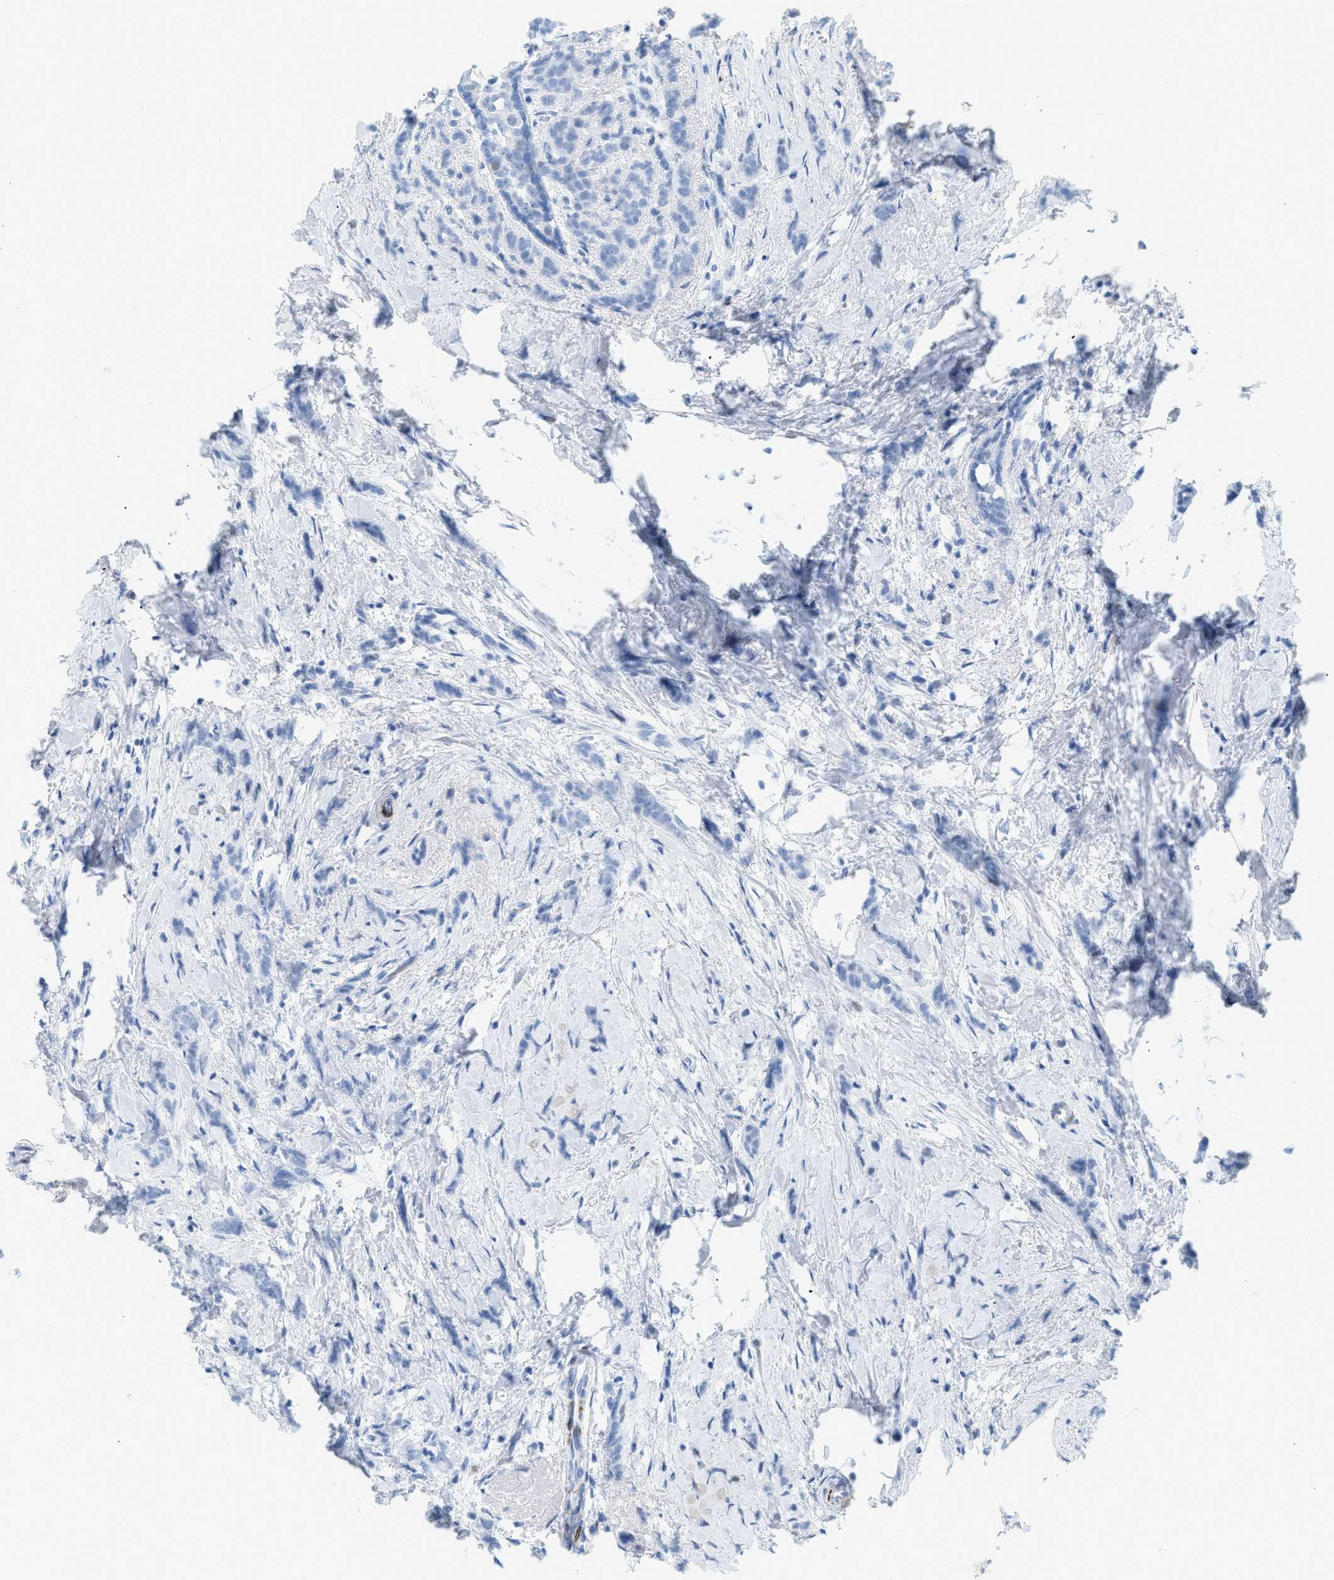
{"staining": {"intensity": "negative", "quantity": "none", "location": "none"}, "tissue": "breast cancer", "cell_type": "Tumor cells", "image_type": "cancer", "snomed": [{"axis": "morphology", "description": "Lobular carcinoma, in situ"}, {"axis": "morphology", "description": "Lobular carcinoma"}, {"axis": "topography", "description": "Breast"}], "caption": "Protein analysis of breast cancer demonstrates no significant staining in tumor cells. (Brightfield microscopy of DAB (3,3'-diaminobenzidine) immunohistochemistry (IHC) at high magnification).", "gene": "DES", "patient": {"sex": "female", "age": 41}}